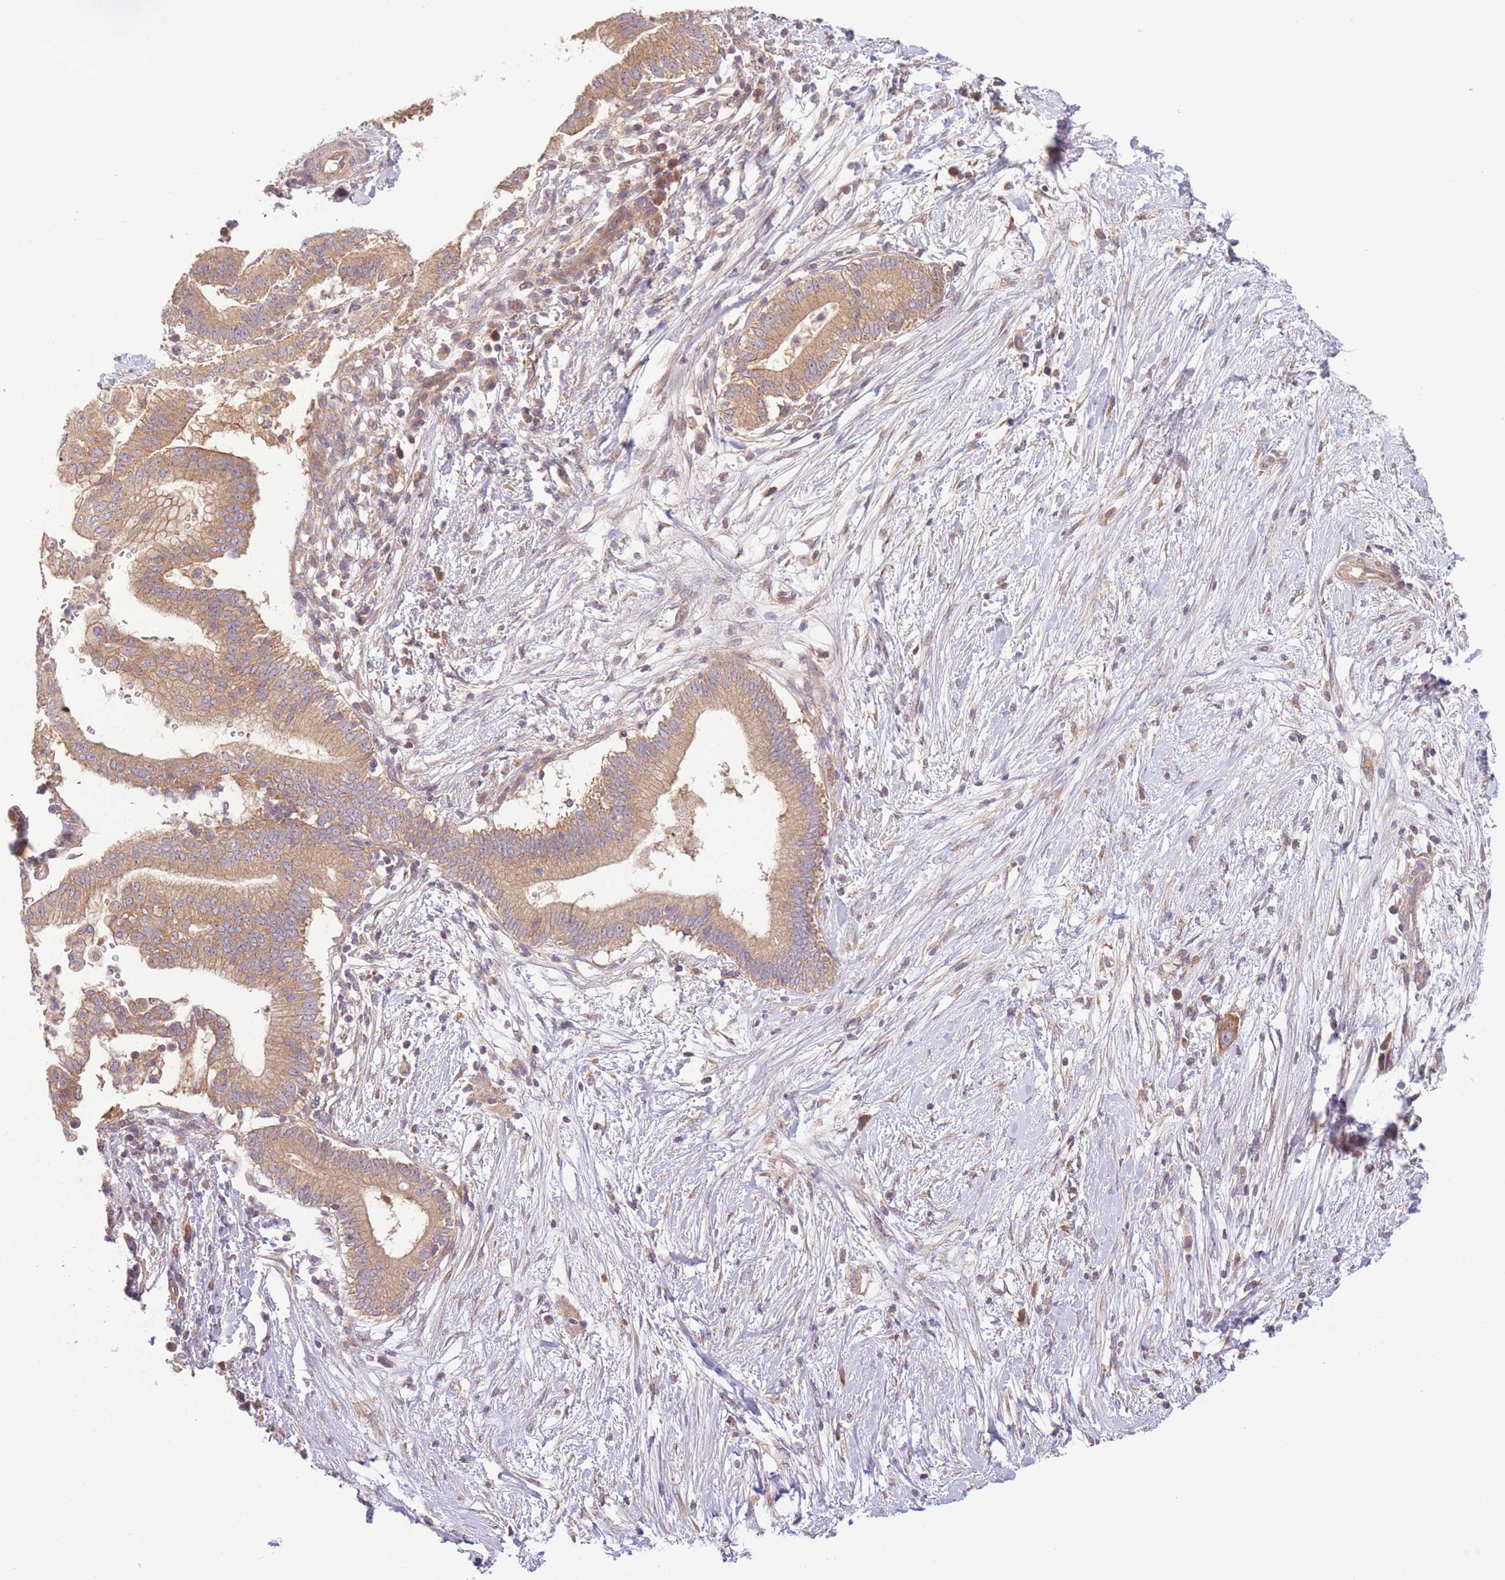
{"staining": {"intensity": "moderate", "quantity": ">75%", "location": "cytoplasmic/membranous"}, "tissue": "pancreatic cancer", "cell_type": "Tumor cells", "image_type": "cancer", "snomed": [{"axis": "morphology", "description": "Adenocarcinoma, NOS"}, {"axis": "topography", "description": "Pancreas"}], "caption": "About >75% of tumor cells in adenocarcinoma (pancreatic) display moderate cytoplasmic/membranous protein positivity as visualized by brown immunohistochemical staining.", "gene": "WASHC2A", "patient": {"sex": "male", "age": 68}}